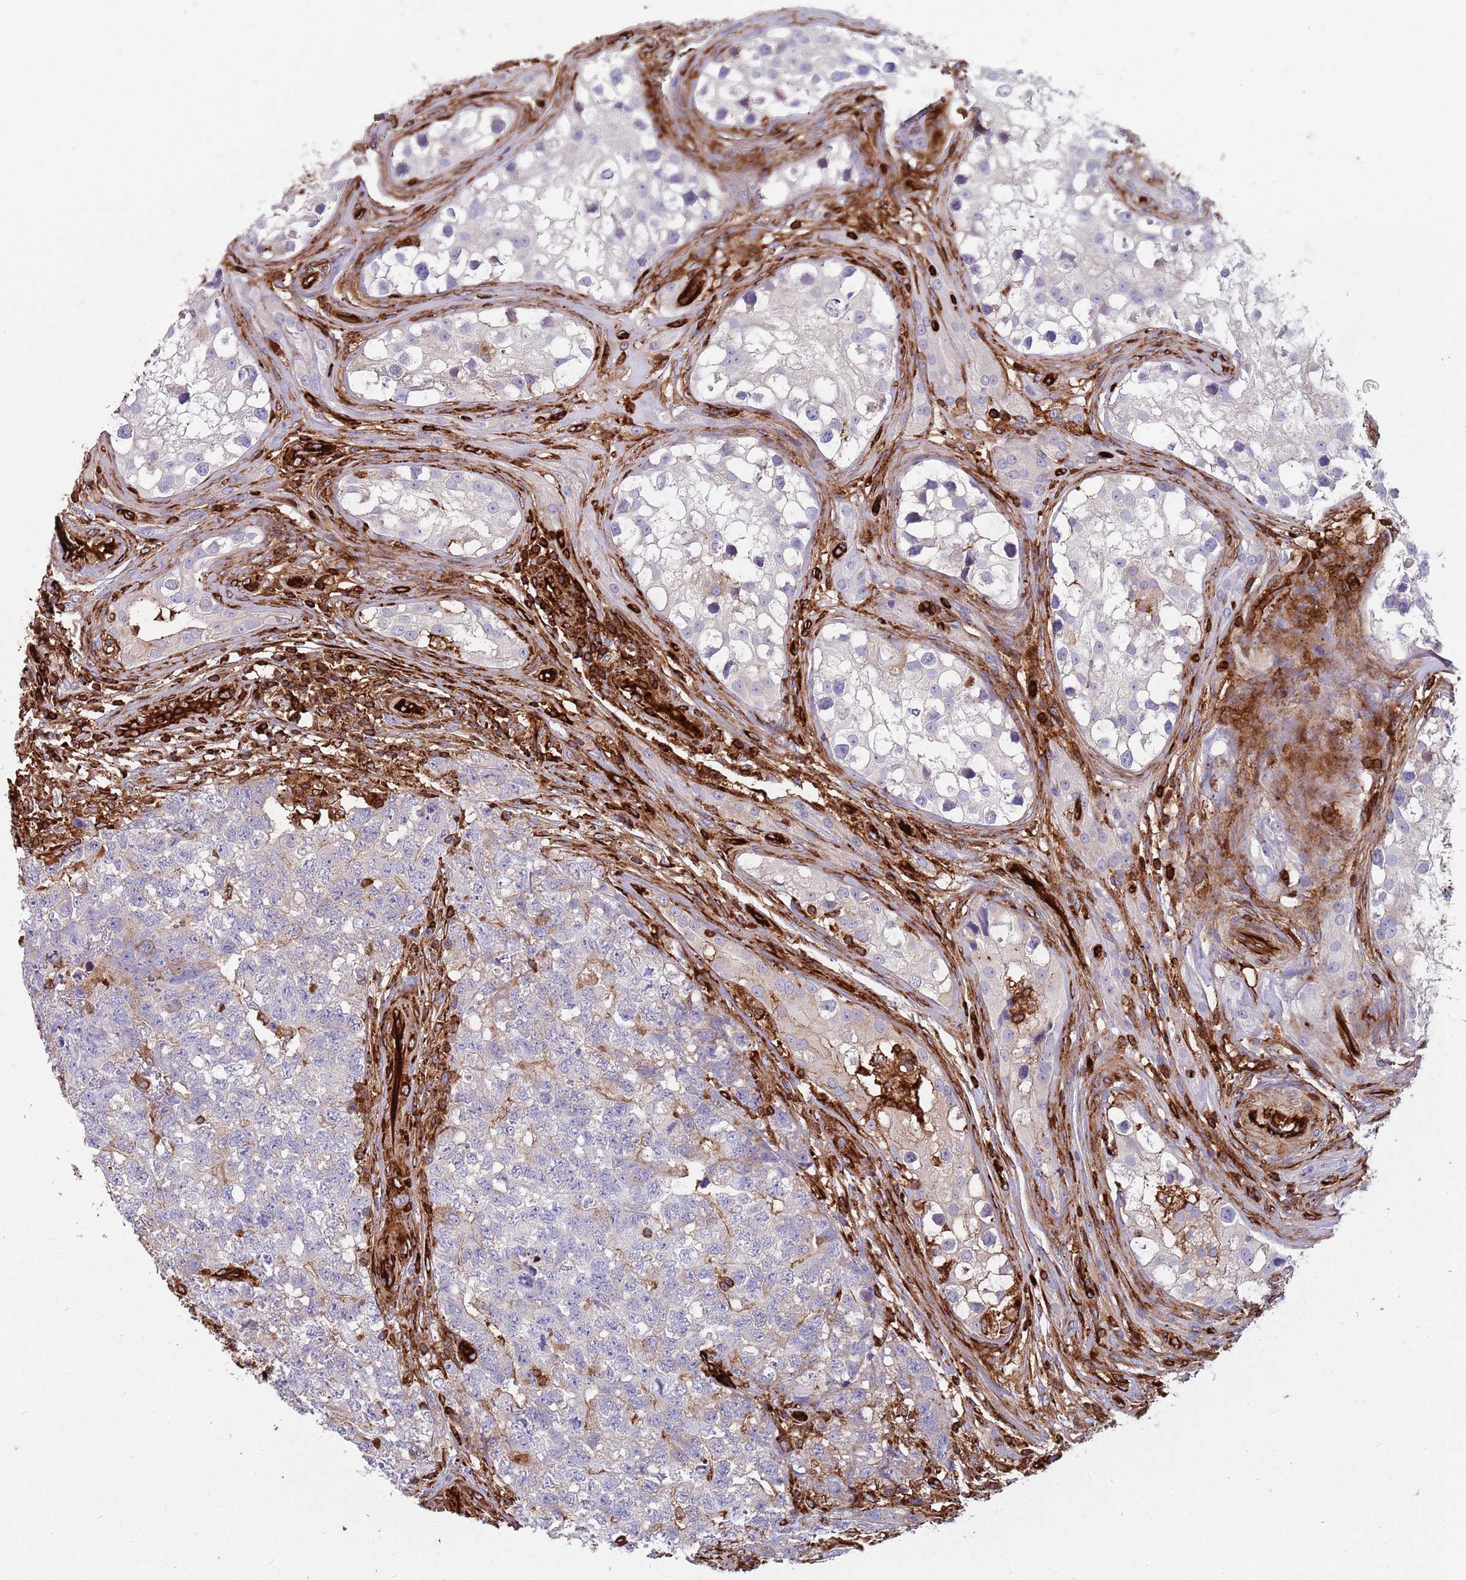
{"staining": {"intensity": "negative", "quantity": "none", "location": "none"}, "tissue": "testis cancer", "cell_type": "Tumor cells", "image_type": "cancer", "snomed": [{"axis": "morphology", "description": "Carcinoma, Embryonal, NOS"}, {"axis": "topography", "description": "Testis"}], "caption": "IHC histopathology image of neoplastic tissue: human testis cancer (embryonal carcinoma) stained with DAB (3,3'-diaminobenzidine) reveals no significant protein positivity in tumor cells.", "gene": "KBTBD7", "patient": {"sex": "male", "age": 31}}